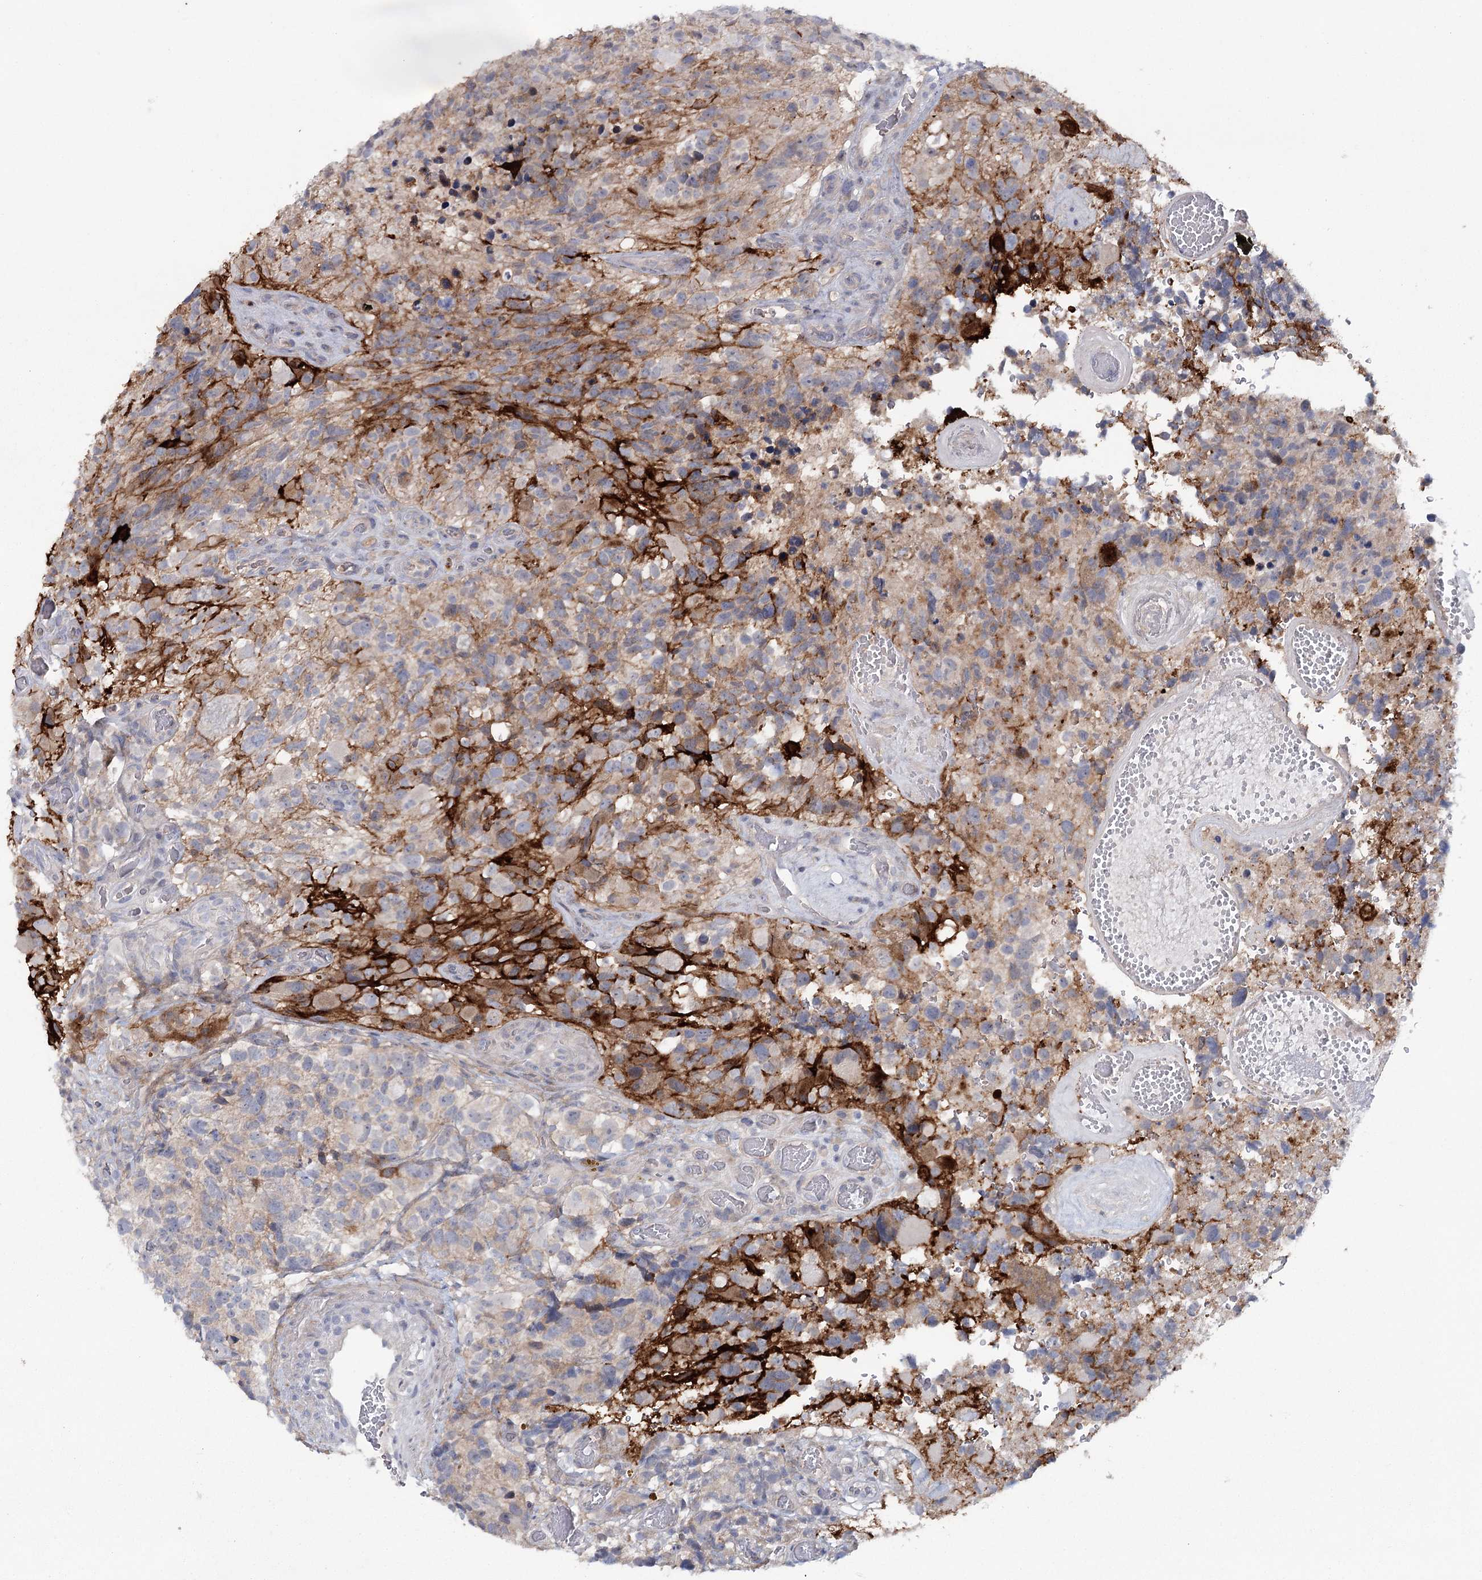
{"staining": {"intensity": "negative", "quantity": "none", "location": "none"}, "tissue": "glioma", "cell_type": "Tumor cells", "image_type": "cancer", "snomed": [{"axis": "morphology", "description": "Glioma, malignant, High grade"}, {"axis": "topography", "description": "Brain"}], "caption": "Human malignant glioma (high-grade) stained for a protein using immunohistochemistry reveals no expression in tumor cells.", "gene": "MAP3K13", "patient": {"sex": "male", "age": 69}}